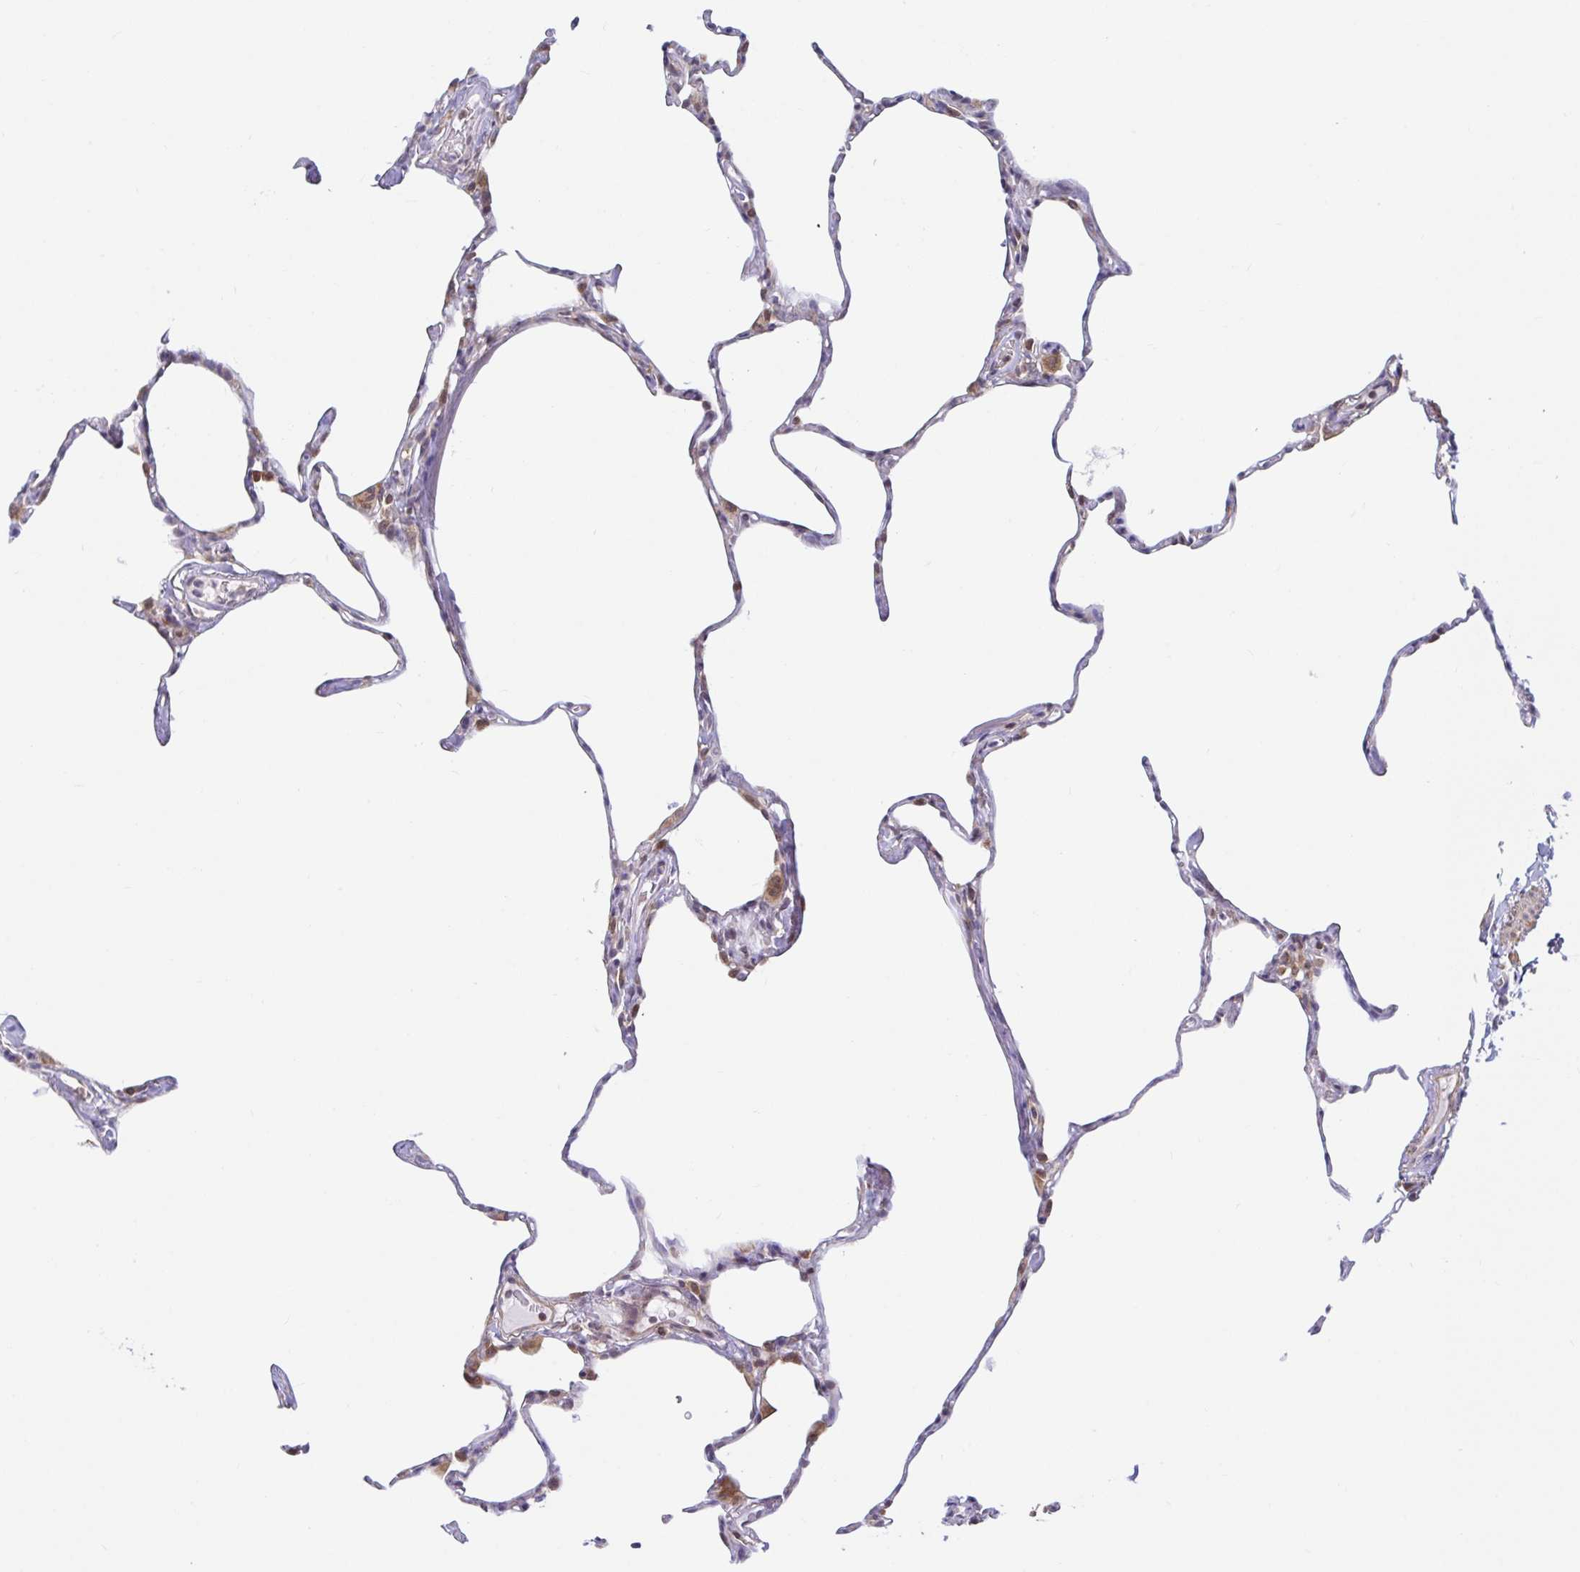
{"staining": {"intensity": "negative", "quantity": "none", "location": "none"}, "tissue": "lung", "cell_type": "Alveolar cells", "image_type": "normal", "snomed": [{"axis": "morphology", "description": "Normal tissue, NOS"}, {"axis": "topography", "description": "Lung"}], "caption": "A high-resolution histopathology image shows immunohistochemistry (IHC) staining of normal lung, which displays no significant staining in alveolar cells.", "gene": "LARP1", "patient": {"sex": "male", "age": 65}}